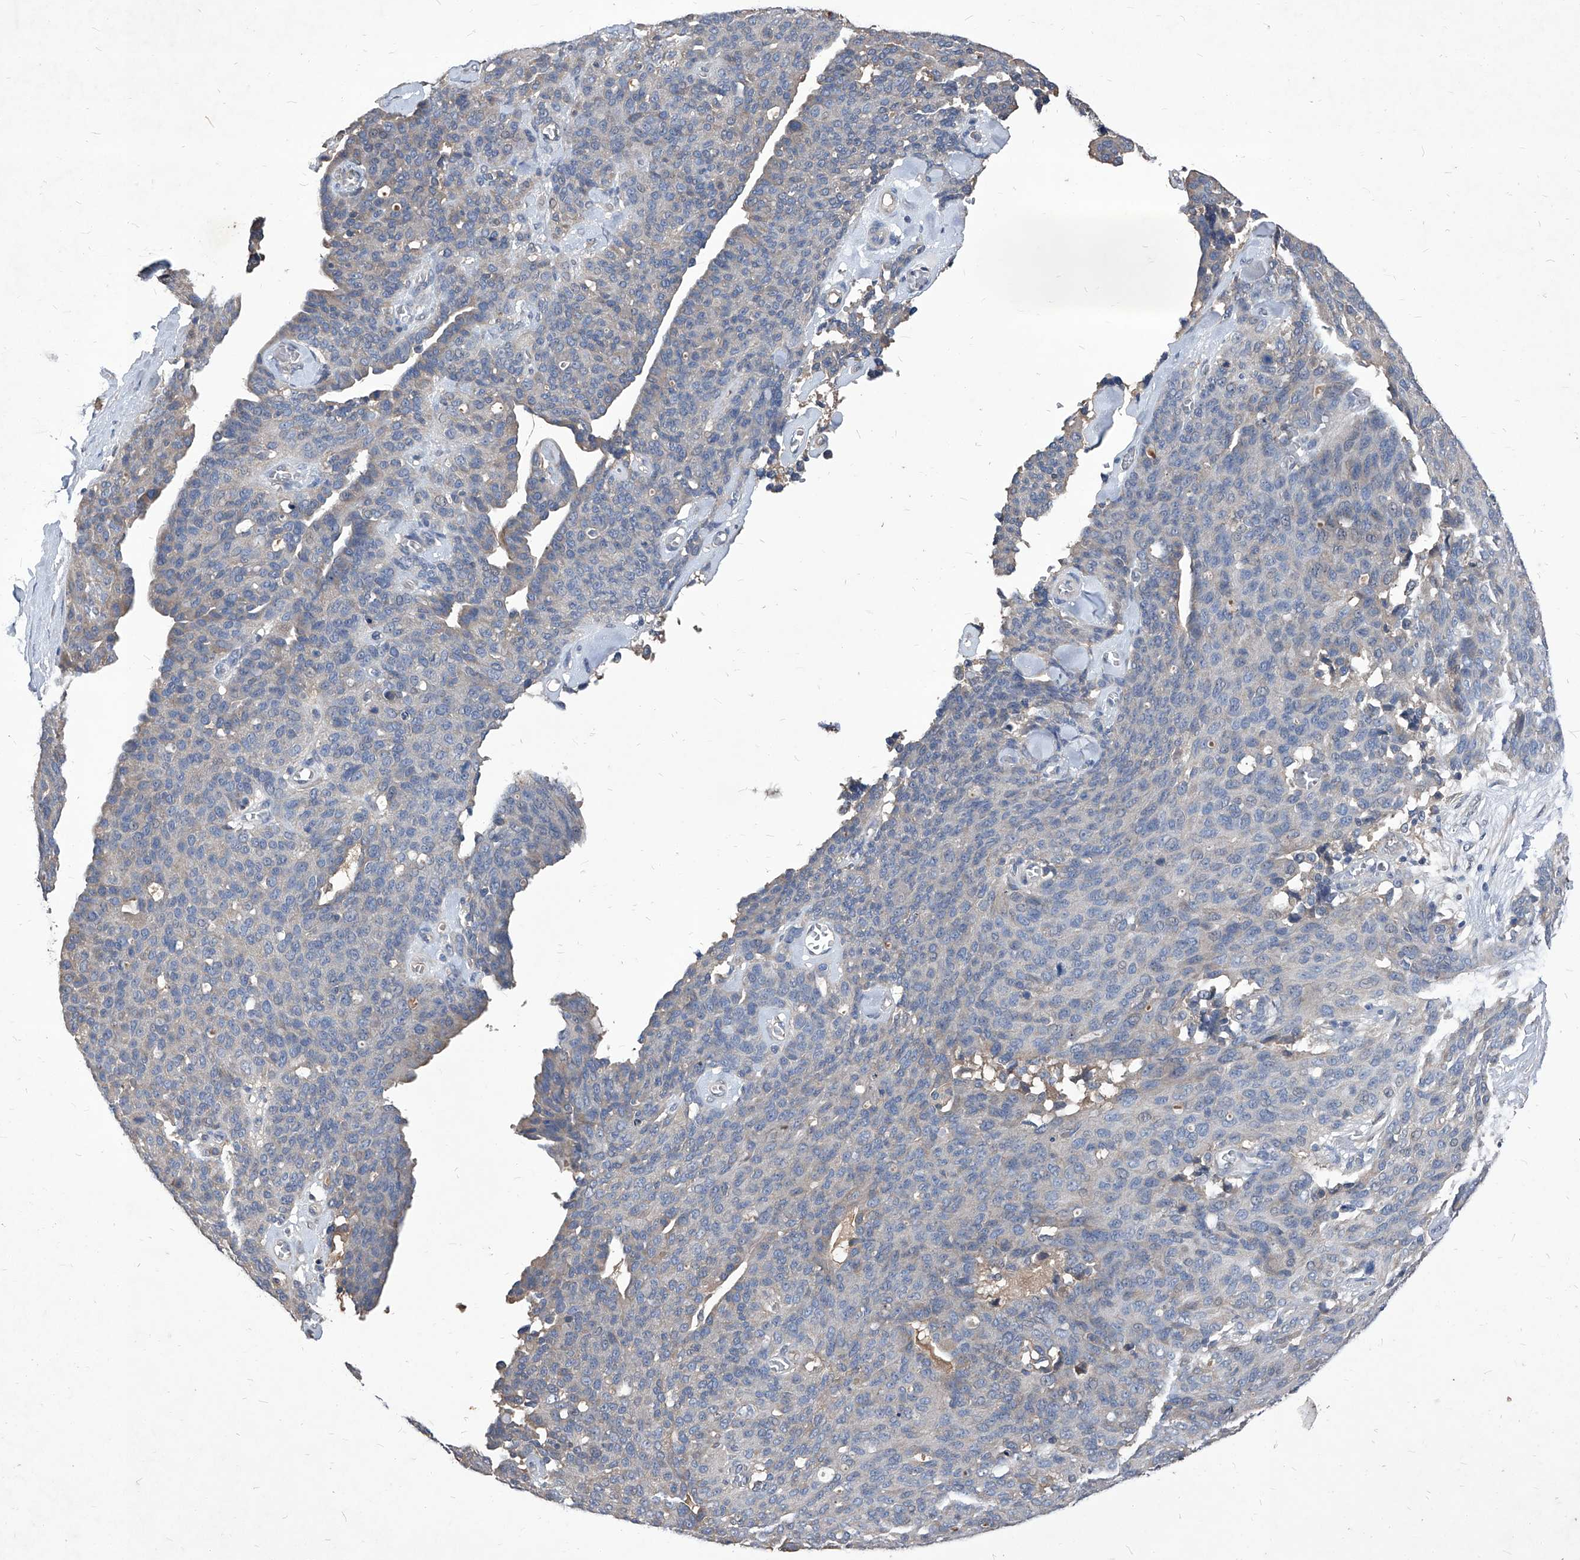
{"staining": {"intensity": "negative", "quantity": "none", "location": "none"}, "tissue": "ovarian cancer", "cell_type": "Tumor cells", "image_type": "cancer", "snomed": [{"axis": "morphology", "description": "Carcinoma, endometroid"}, {"axis": "topography", "description": "Ovary"}], "caption": "Immunohistochemistry of human ovarian cancer reveals no positivity in tumor cells.", "gene": "SYNGR1", "patient": {"sex": "female", "age": 60}}